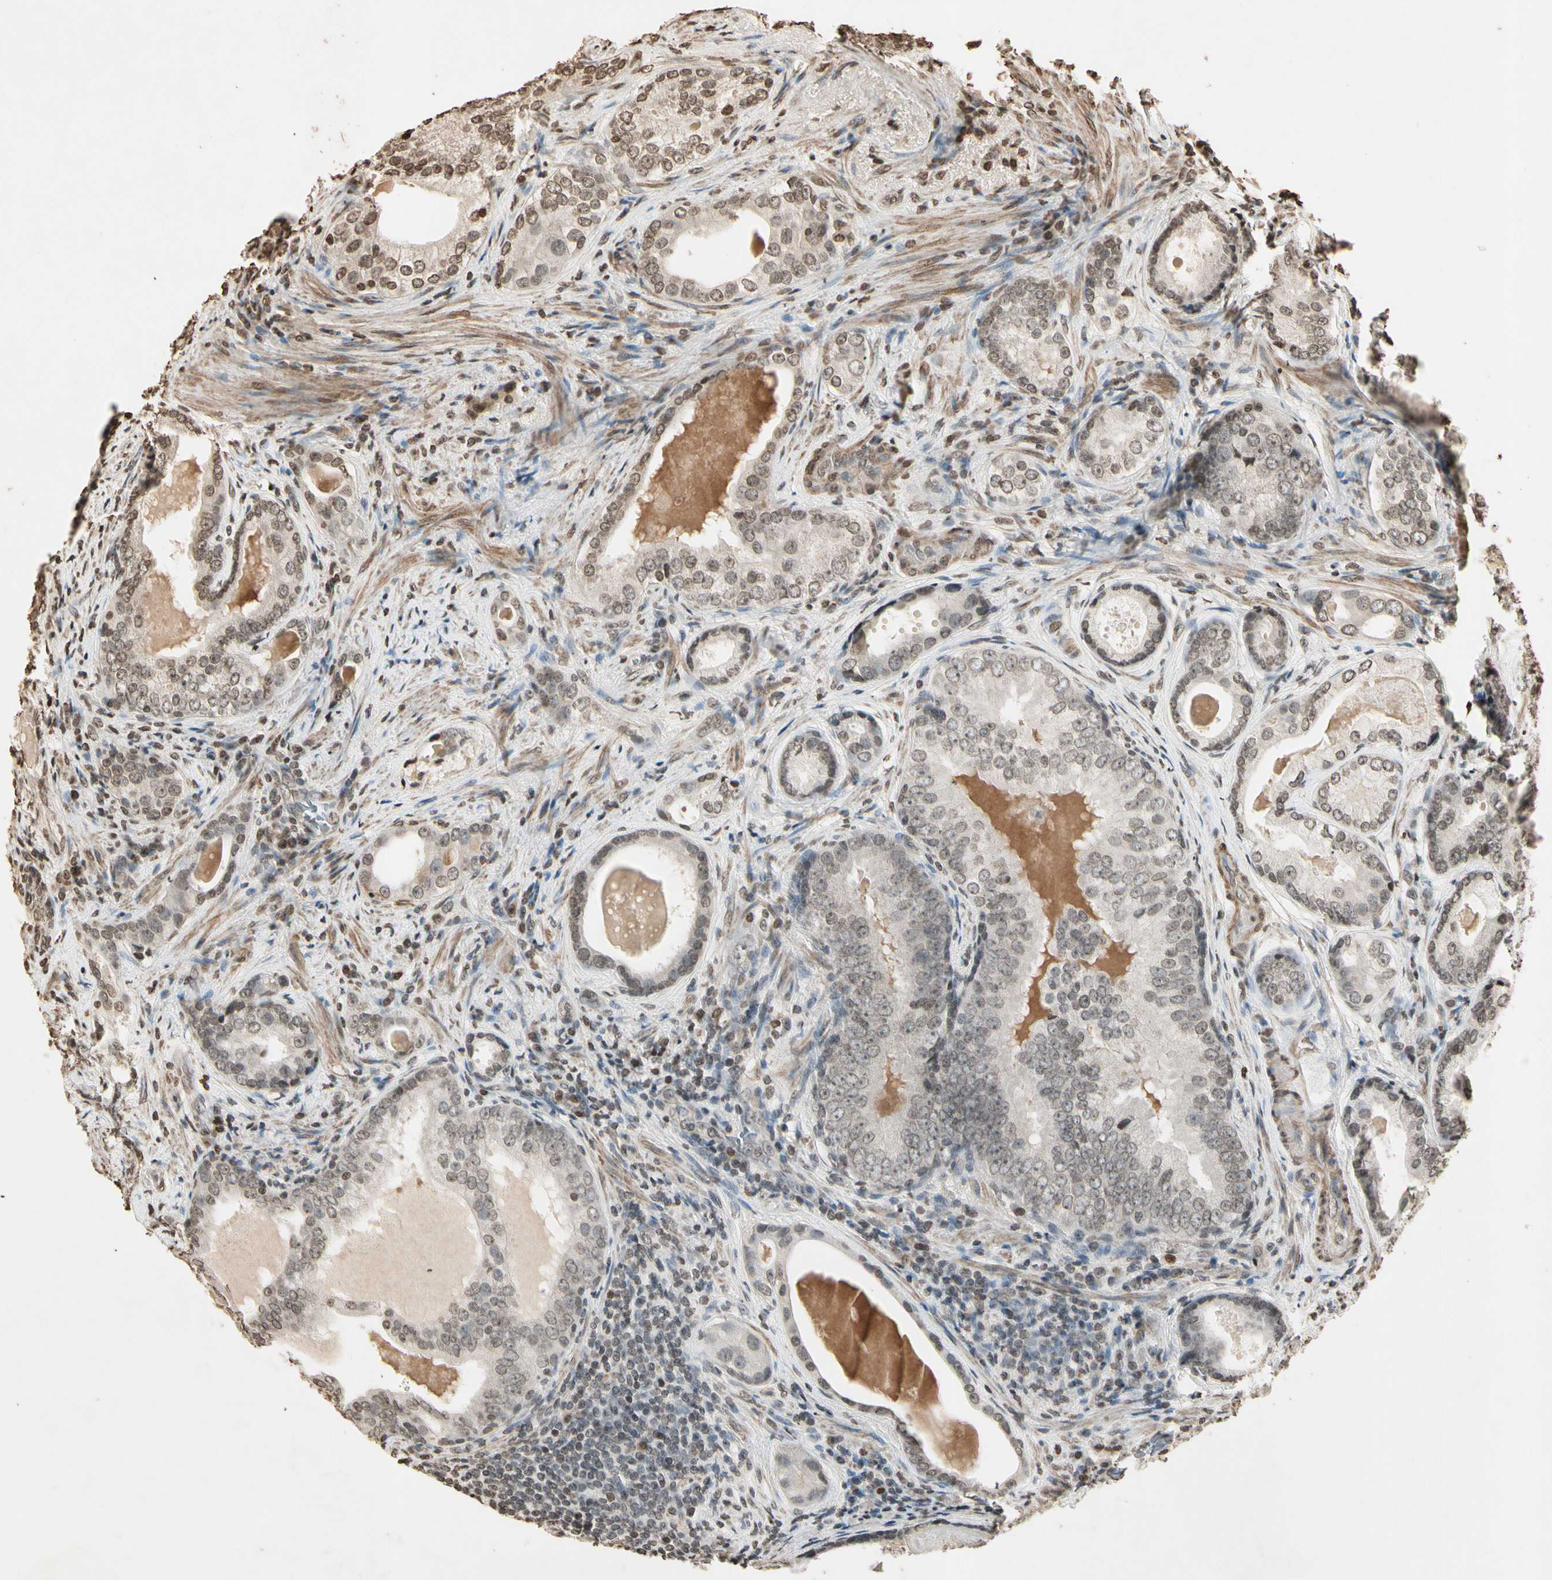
{"staining": {"intensity": "weak", "quantity": "25%-75%", "location": "cytoplasmic/membranous,nuclear"}, "tissue": "prostate cancer", "cell_type": "Tumor cells", "image_type": "cancer", "snomed": [{"axis": "morphology", "description": "Adenocarcinoma, High grade"}, {"axis": "topography", "description": "Prostate"}], "caption": "Immunohistochemical staining of prostate cancer displays low levels of weak cytoplasmic/membranous and nuclear protein expression in about 25%-75% of tumor cells. The staining is performed using DAB (3,3'-diaminobenzidine) brown chromogen to label protein expression. The nuclei are counter-stained blue using hematoxylin.", "gene": "TOP1", "patient": {"sex": "male", "age": 66}}